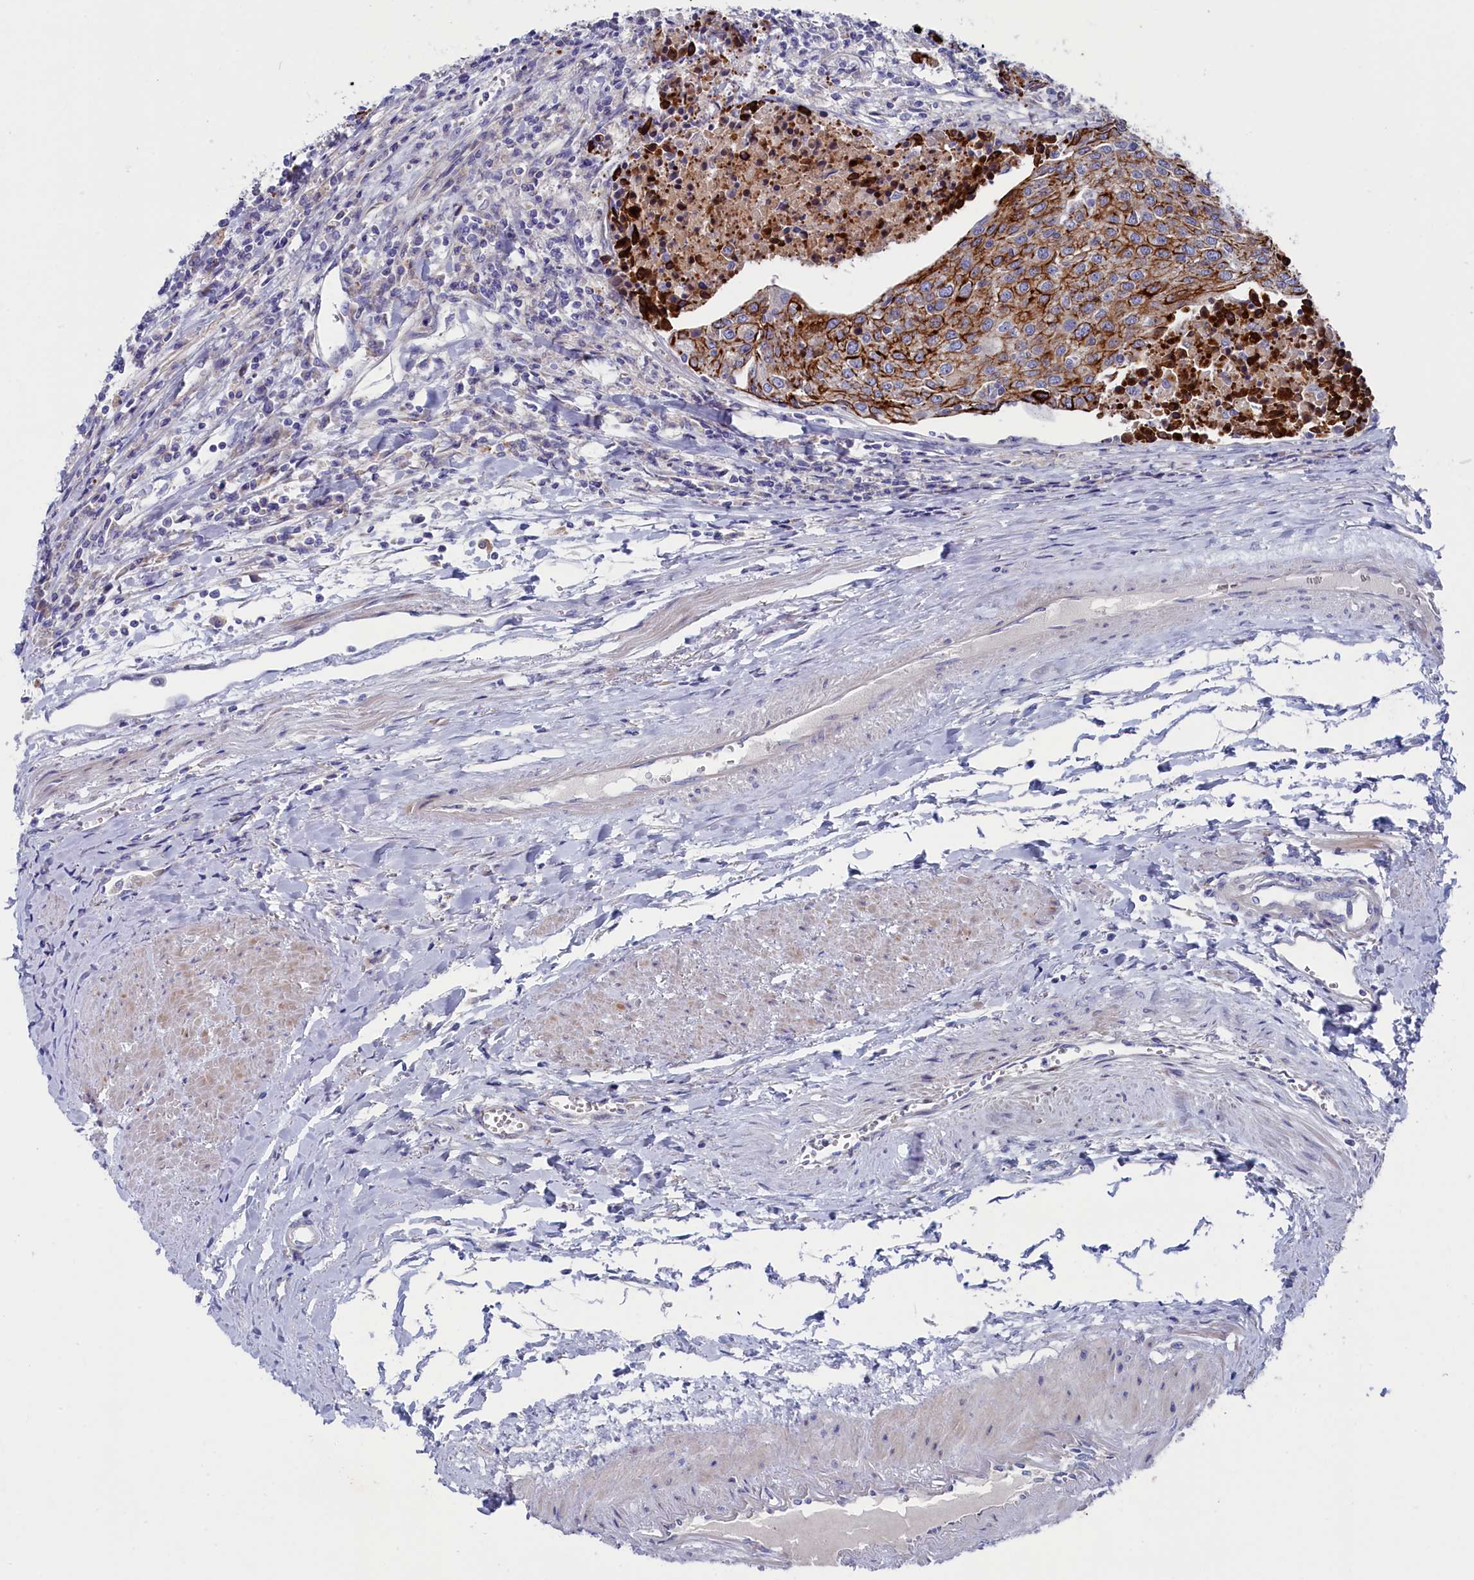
{"staining": {"intensity": "moderate", "quantity": ">75%", "location": "cytoplasmic/membranous"}, "tissue": "urothelial cancer", "cell_type": "Tumor cells", "image_type": "cancer", "snomed": [{"axis": "morphology", "description": "Urothelial carcinoma, High grade"}, {"axis": "topography", "description": "Urinary bladder"}], "caption": "IHC of high-grade urothelial carcinoma shows medium levels of moderate cytoplasmic/membranous expression in approximately >75% of tumor cells.", "gene": "NUDT7", "patient": {"sex": "female", "age": 85}}